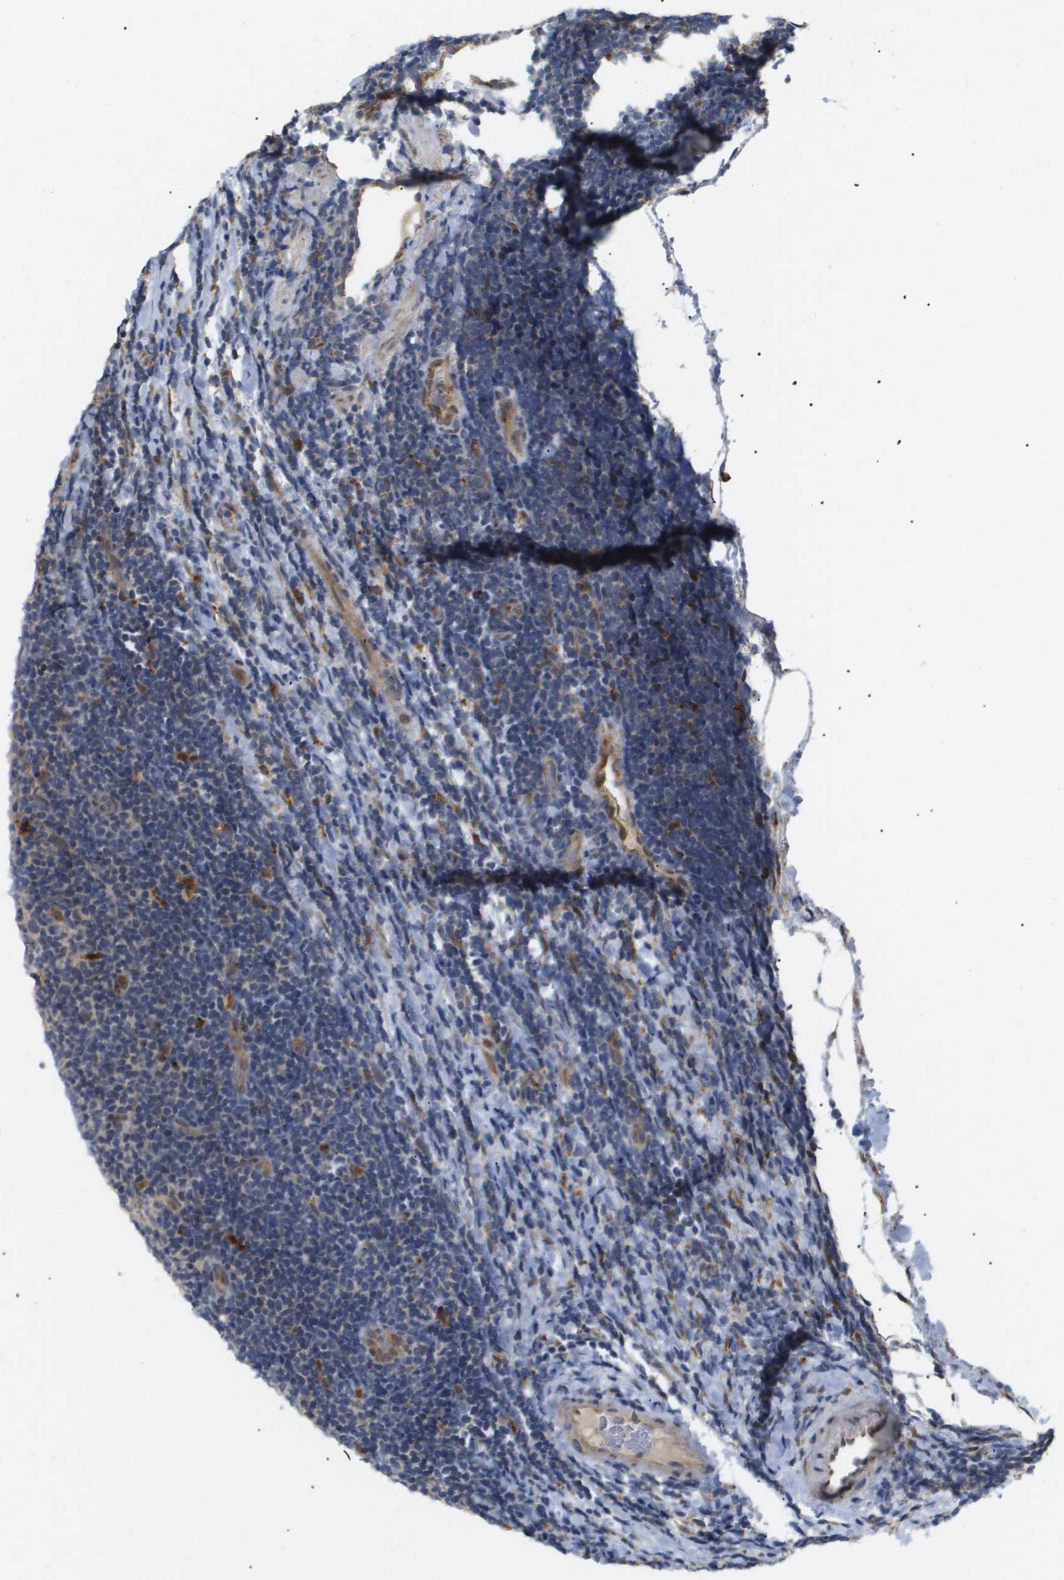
{"staining": {"intensity": "negative", "quantity": "none", "location": "none"}, "tissue": "lymphoma", "cell_type": "Tumor cells", "image_type": "cancer", "snomed": [{"axis": "morphology", "description": "Malignant lymphoma, non-Hodgkin's type, Low grade"}, {"axis": "topography", "description": "Lymph node"}], "caption": "Histopathology image shows no protein expression in tumor cells of low-grade malignant lymphoma, non-Hodgkin's type tissue.", "gene": "PDGFB", "patient": {"sex": "male", "age": 83}}